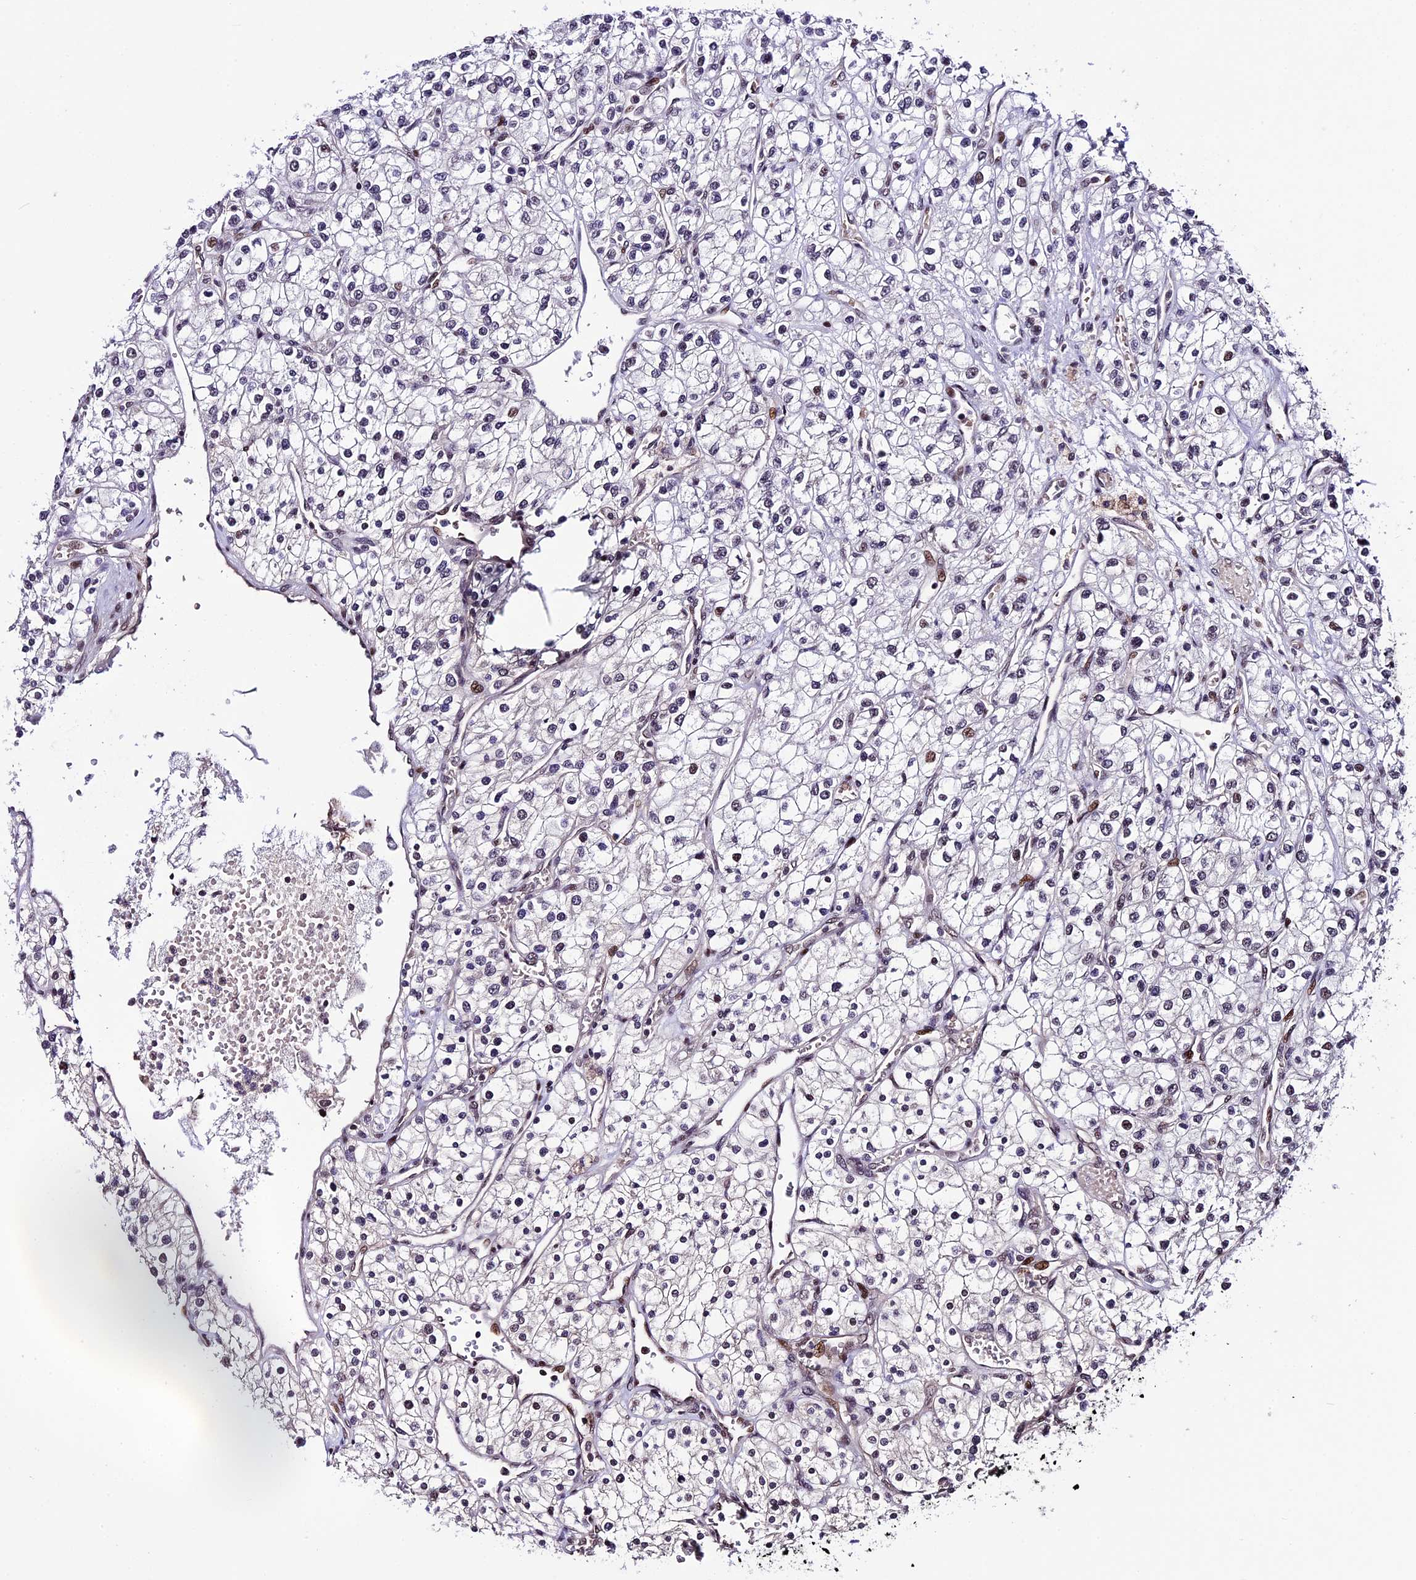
{"staining": {"intensity": "weak", "quantity": "<25%", "location": "nuclear"}, "tissue": "renal cancer", "cell_type": "Tumor cells", "image_type": "cancer", "snomed": [{"axis": "morphology", "description": "Adenocarcinoma, NOS"}, {"axis": "topography", "description": "Kidney"}], "caption": "High power microscopy histopathology image of an IHC micrograph of renal adenocarcinoma, revealing no significant expression in tumor cells. (Immunohistochemistry, brightfield microscopy, high magnification).", "gene": "TCP11L2", "patient": {"sex": "male", "age": 80}}